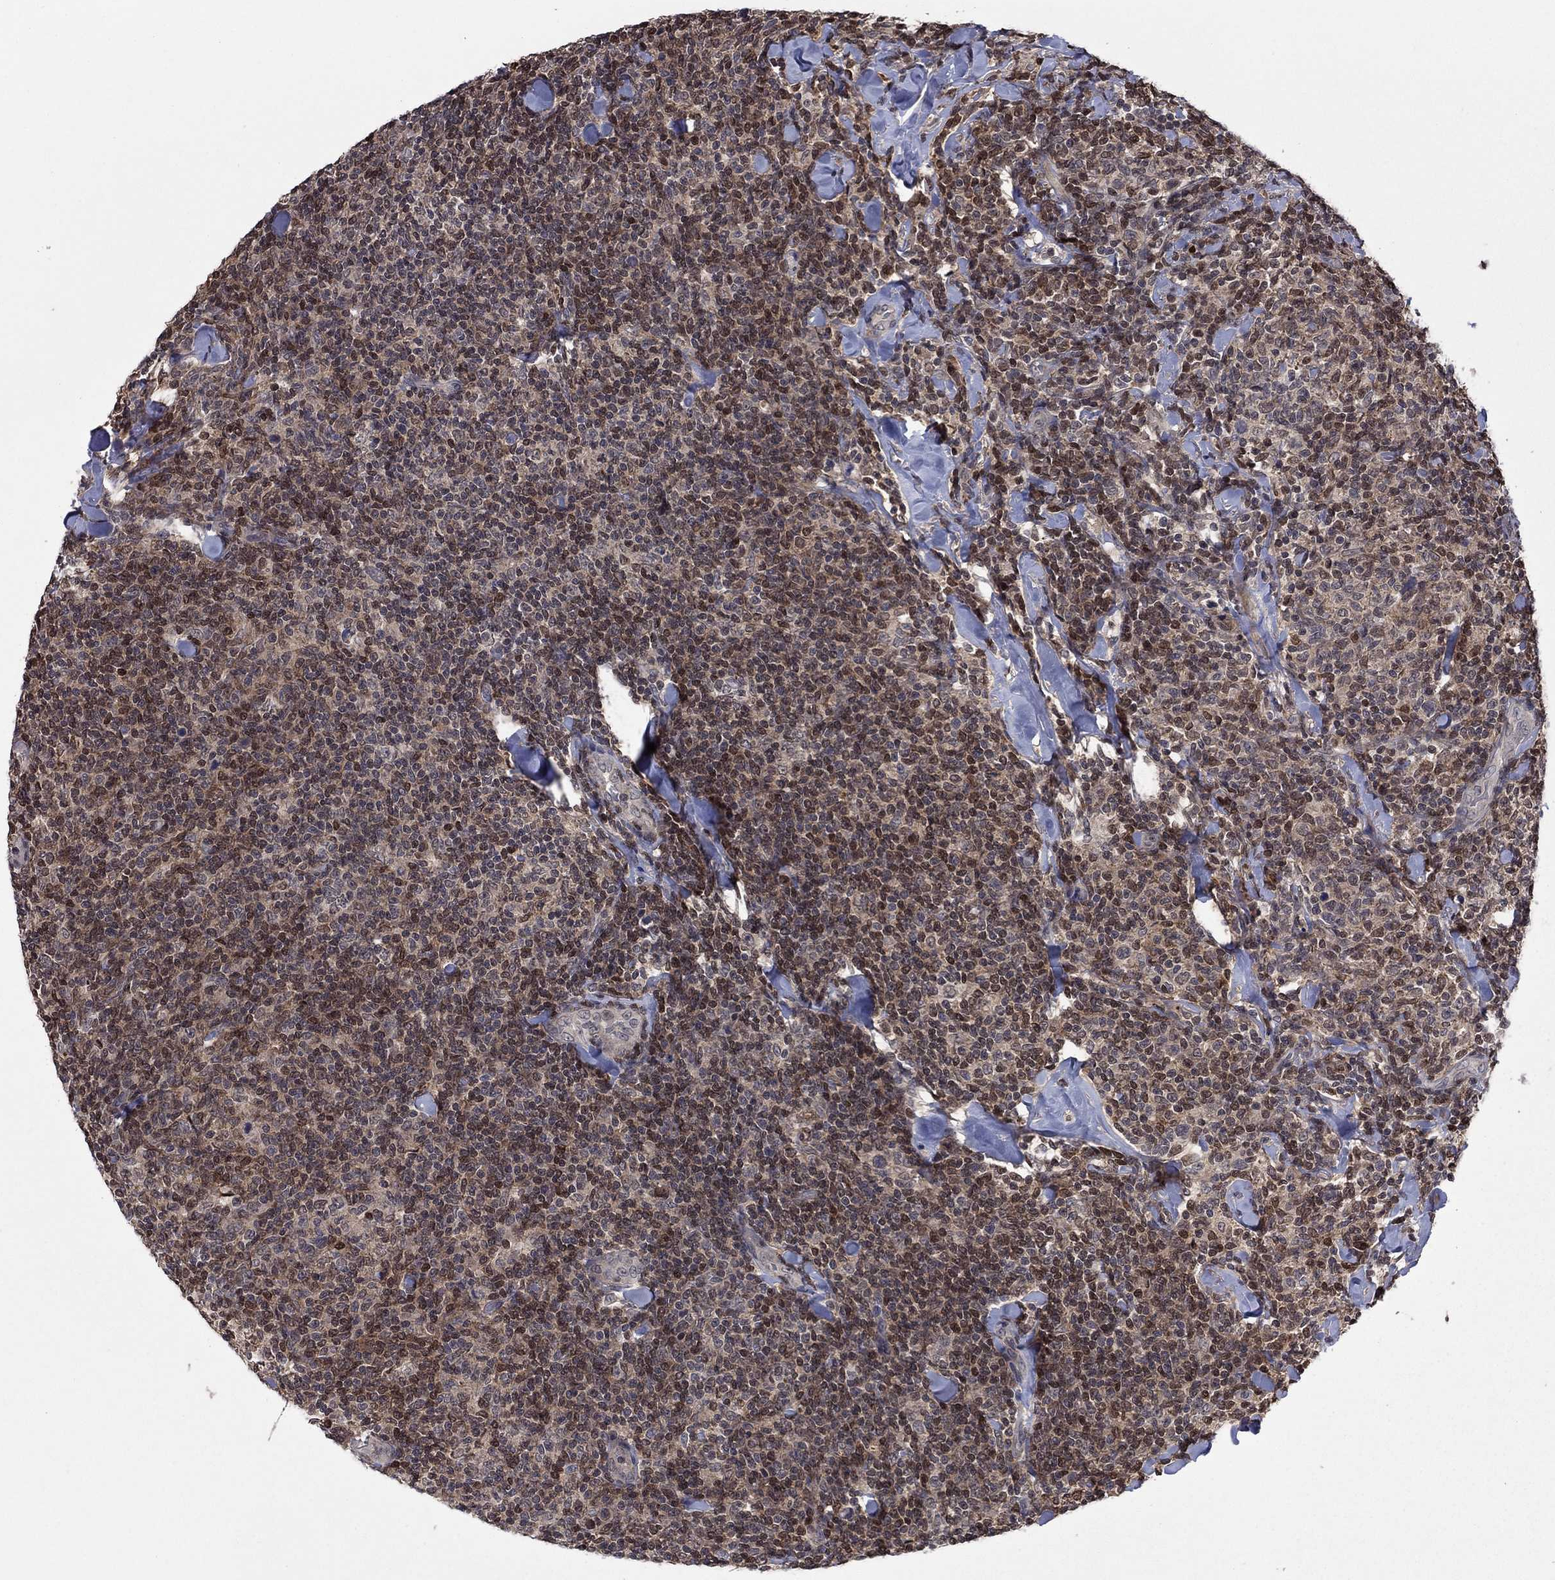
{"staining": {"intensity": "moderate", "quantity": ">75%", "location": "nuclear"}, "tissue": "lymphoma", "cell_type": "Tumor cells", "image_type": "cancer", "snomed": [{"axis": "morphology", "description": "Malignant lymphoma, non-Hodgkin's type, Low grade"}, {"axis": "topography", "description": "Lymph node"}], "caption": "Protein expression analysis of lymphoma reveals moderate nuclear staining in approximately >75% of tumor cells.", "gene": "IAH1", "patient": {"sex": "female", "age": 56}}